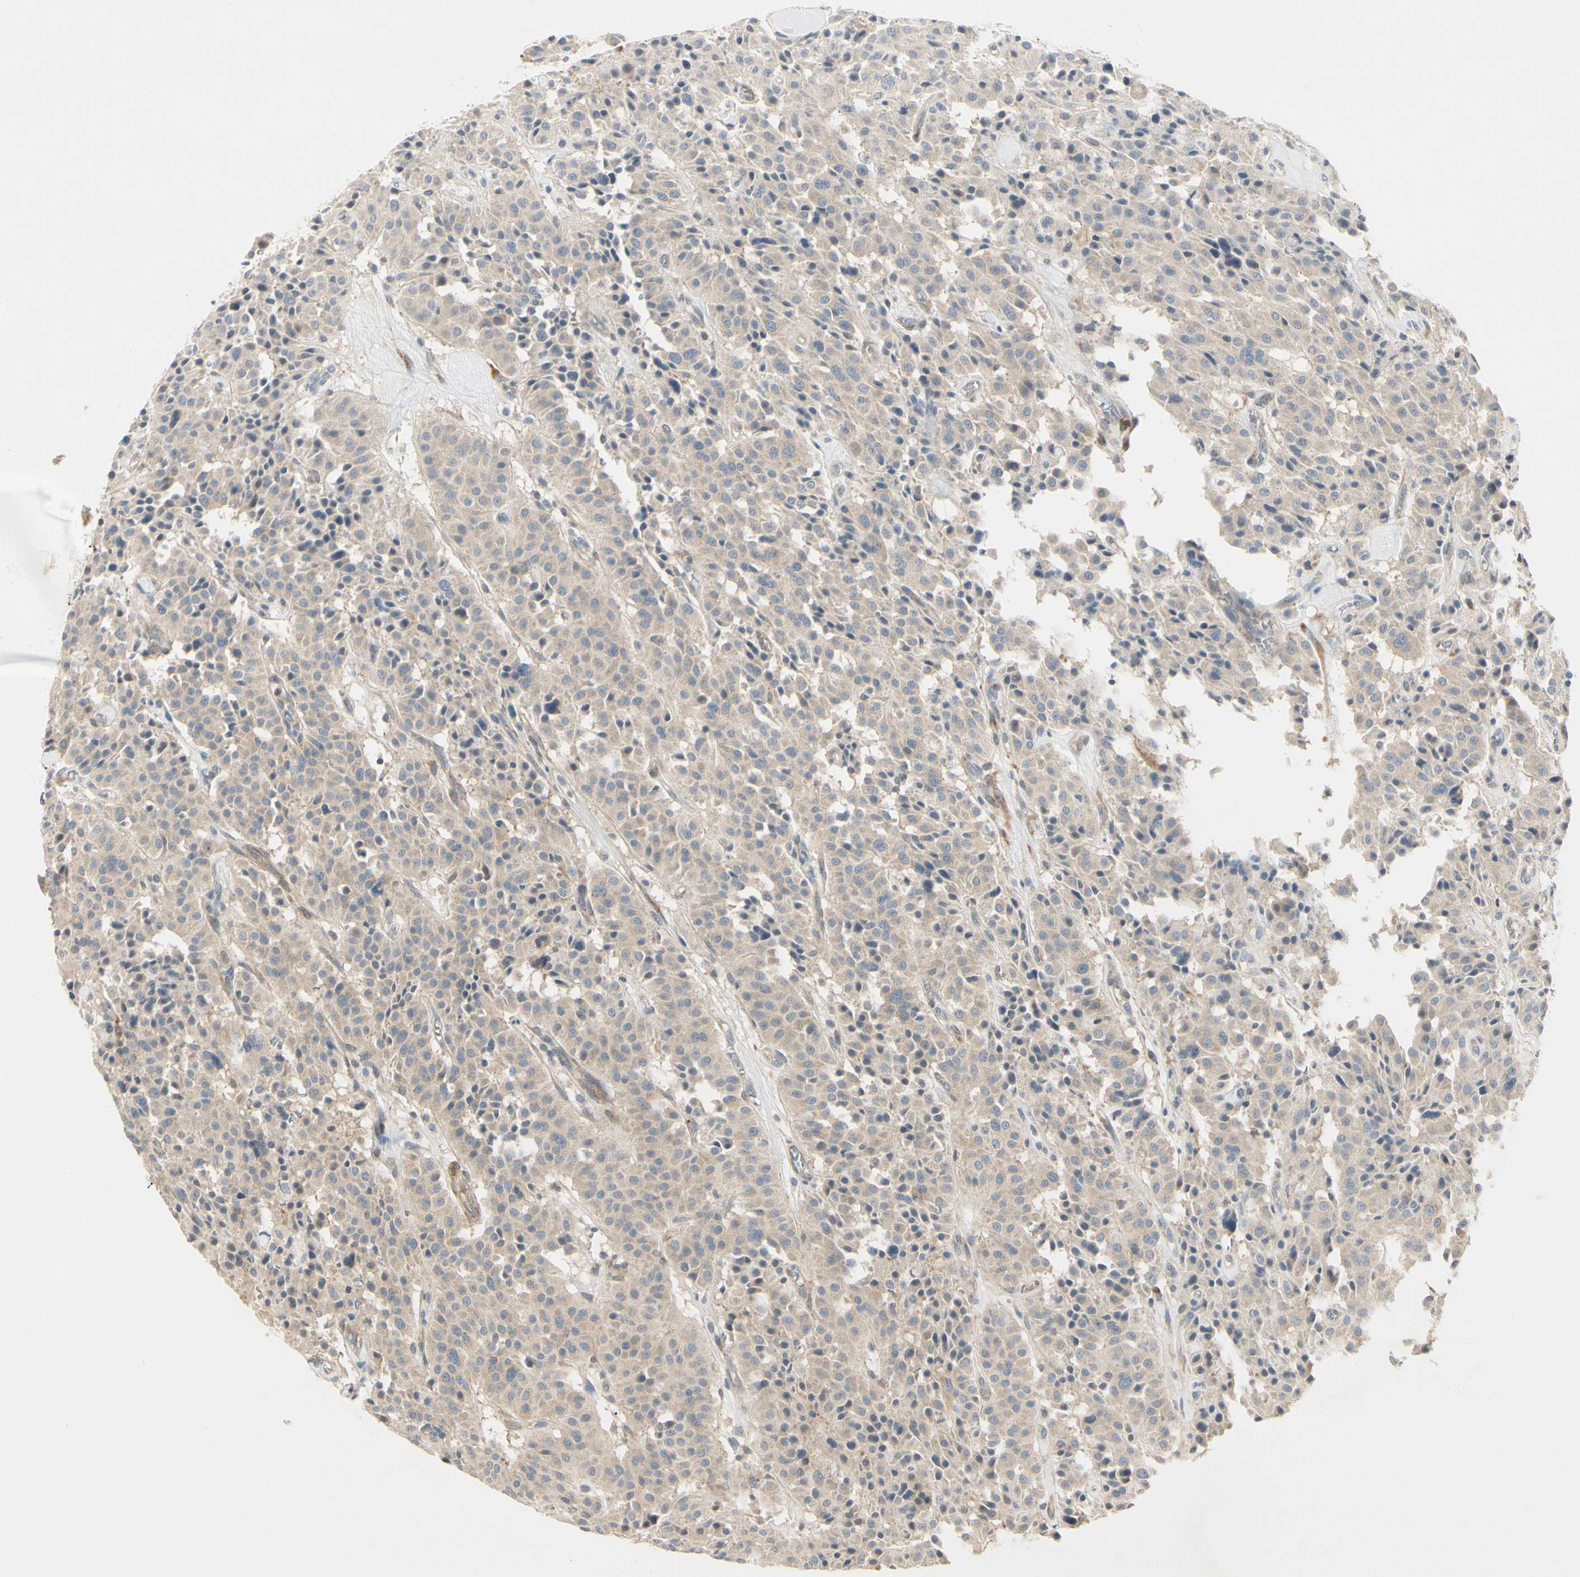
{"staining": {"intensity": "weak", "quantity": ">75%", "location": "cytoplasmic/membranous"}, "tissue": "carcinoid", "cell_type": "Tumor cells", "image_type": "cancer", "snomed": [{"axis": "morphology", "description": "Carcinoid, malignant, NOS"}, {"axis": "topography", "description": "Lung"}], "caption": "DAB immunohistochemical staining of human malignant carcinoid reveals weak cytoplasmic/membranous protein staining in about >75% of tumor cells. Nuclei are stained in blue.", "gene": "PRSS21", "patient": {"sex": "male", "age": 30}}